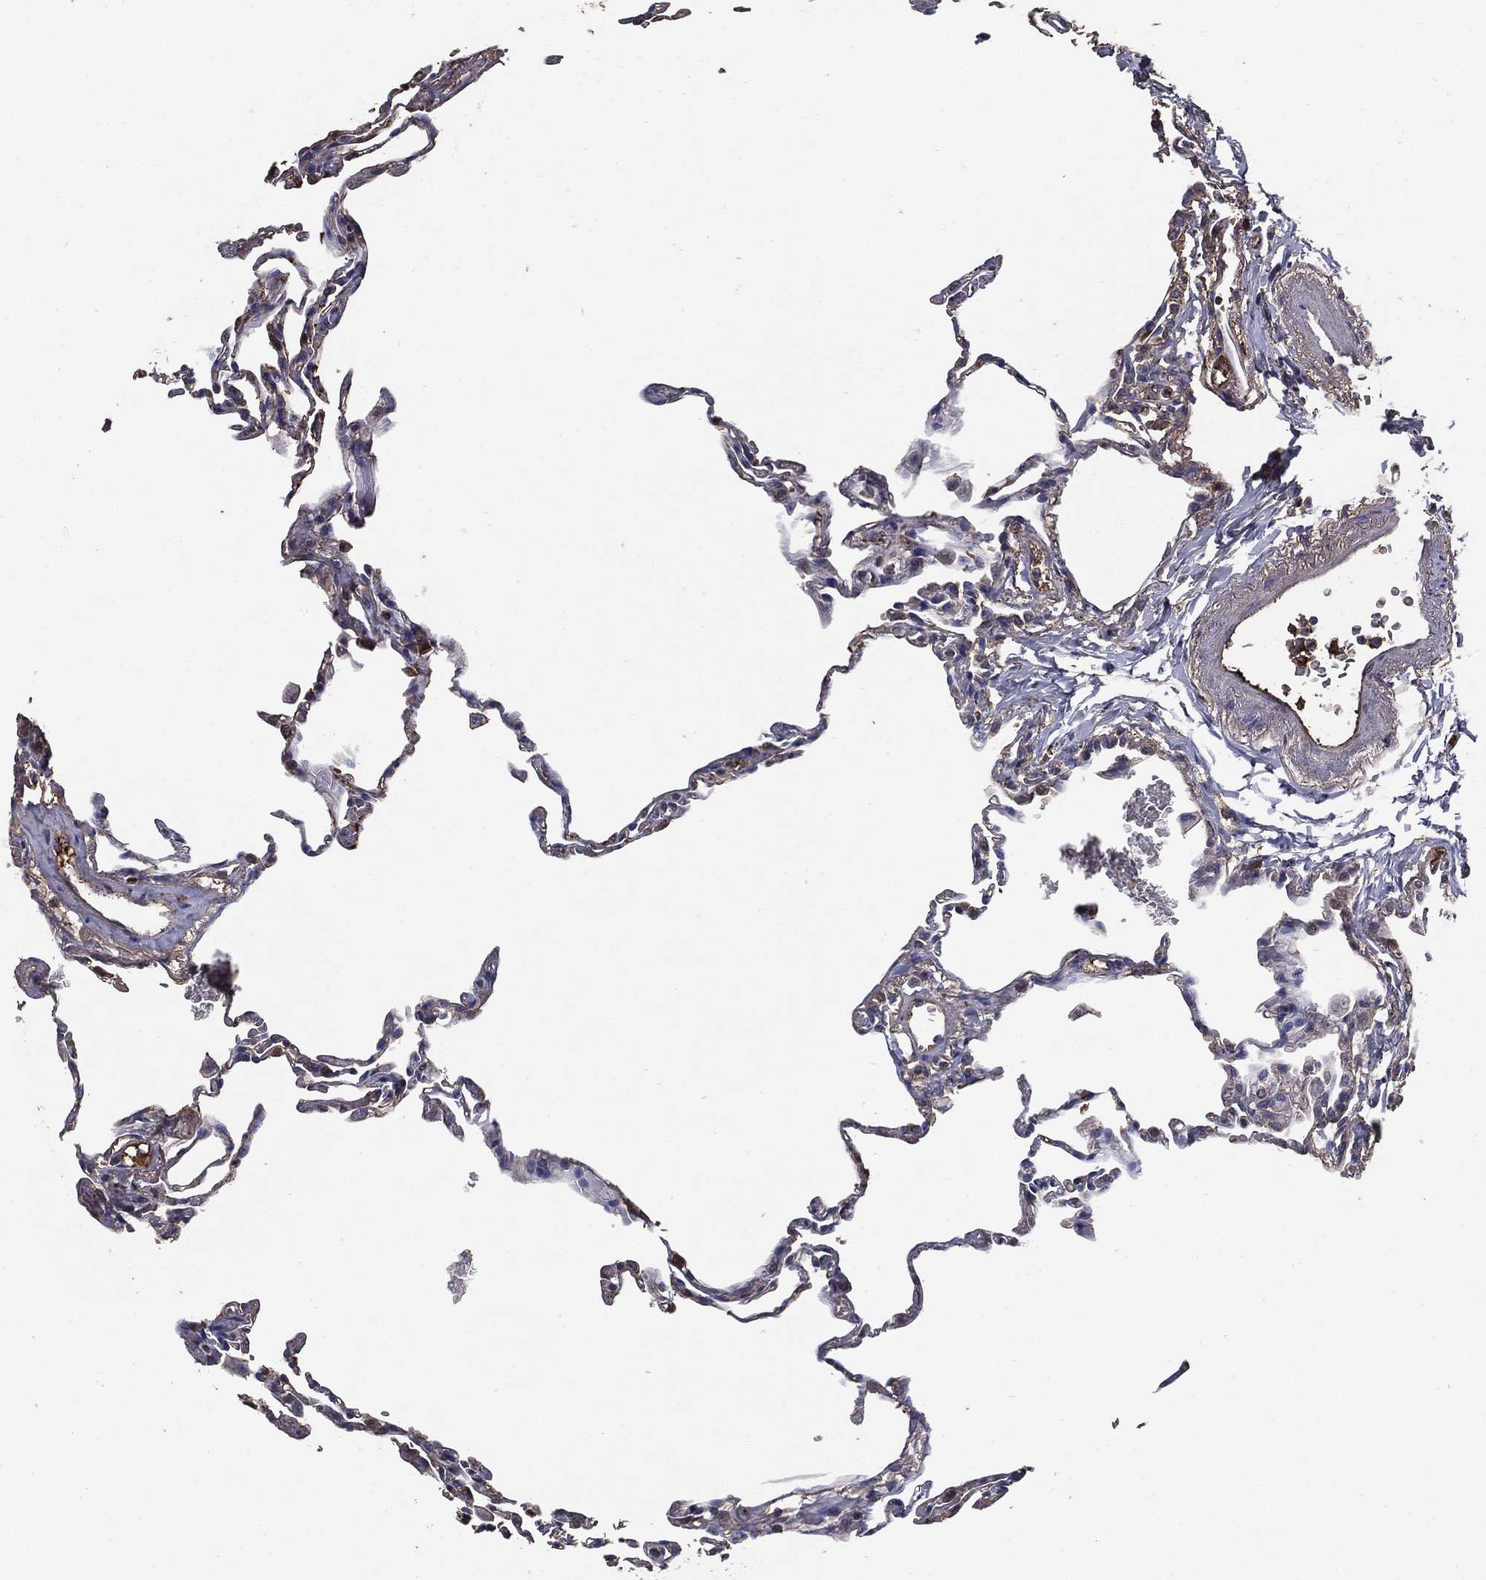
{"staining": {"intensity": "weak", "quantity": "<25%", "location": "nuclear"}, "tissue": "lung", "cell_type": "Alveolar cells", "image_type": "normal", "snomed": [{"axis": "morphology", "description": "Normal tissue, NOS"}, {"axis": "topography", "description": "Lung"}], "caption": "There is no significant staining in alveolar cells of lung. (Brightfield microscopy of DAB IHC at high magnification).", "gene": "EFNA1", "patient": {"sex": "female", "age": 57}}